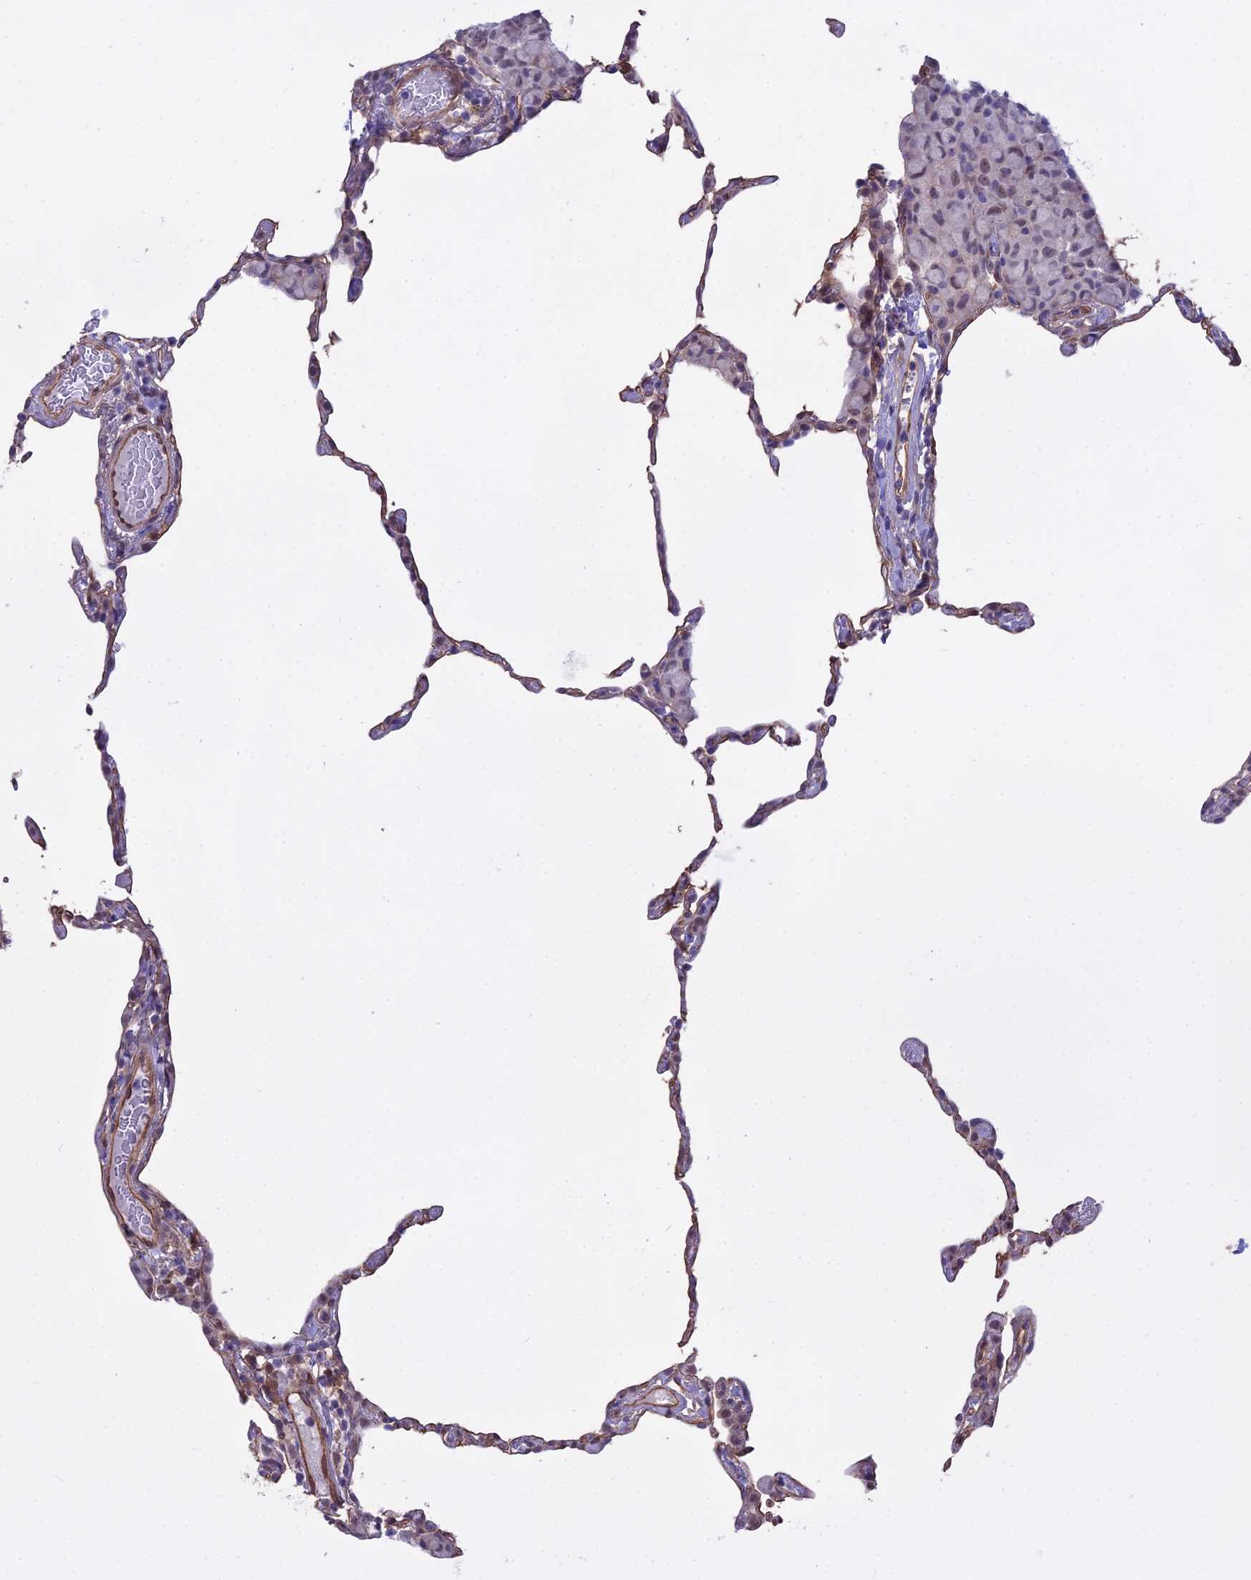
{"staining": {"intensity": "moderate", "quantity": "<25%", "location": "cytoplasmic/membranous"}, "tissue": "lung", "cell_type": "Alveolar cells", "image_type": "normal", "snomed": [{"axis": "morphology", "description": "Normal tissue, NOS"}, {"axis": "topography", "description": "Lung"}], "caption": "Alveolar cells exhibit moderate cytoplasmic/membranous positivity in about <25% of cells in unremarkable lung. (brown staining indicates protein expression, while blue staining denotes nuclei).", "gene": "BLNK", "patient": {"sex": "female", "age": 57}}